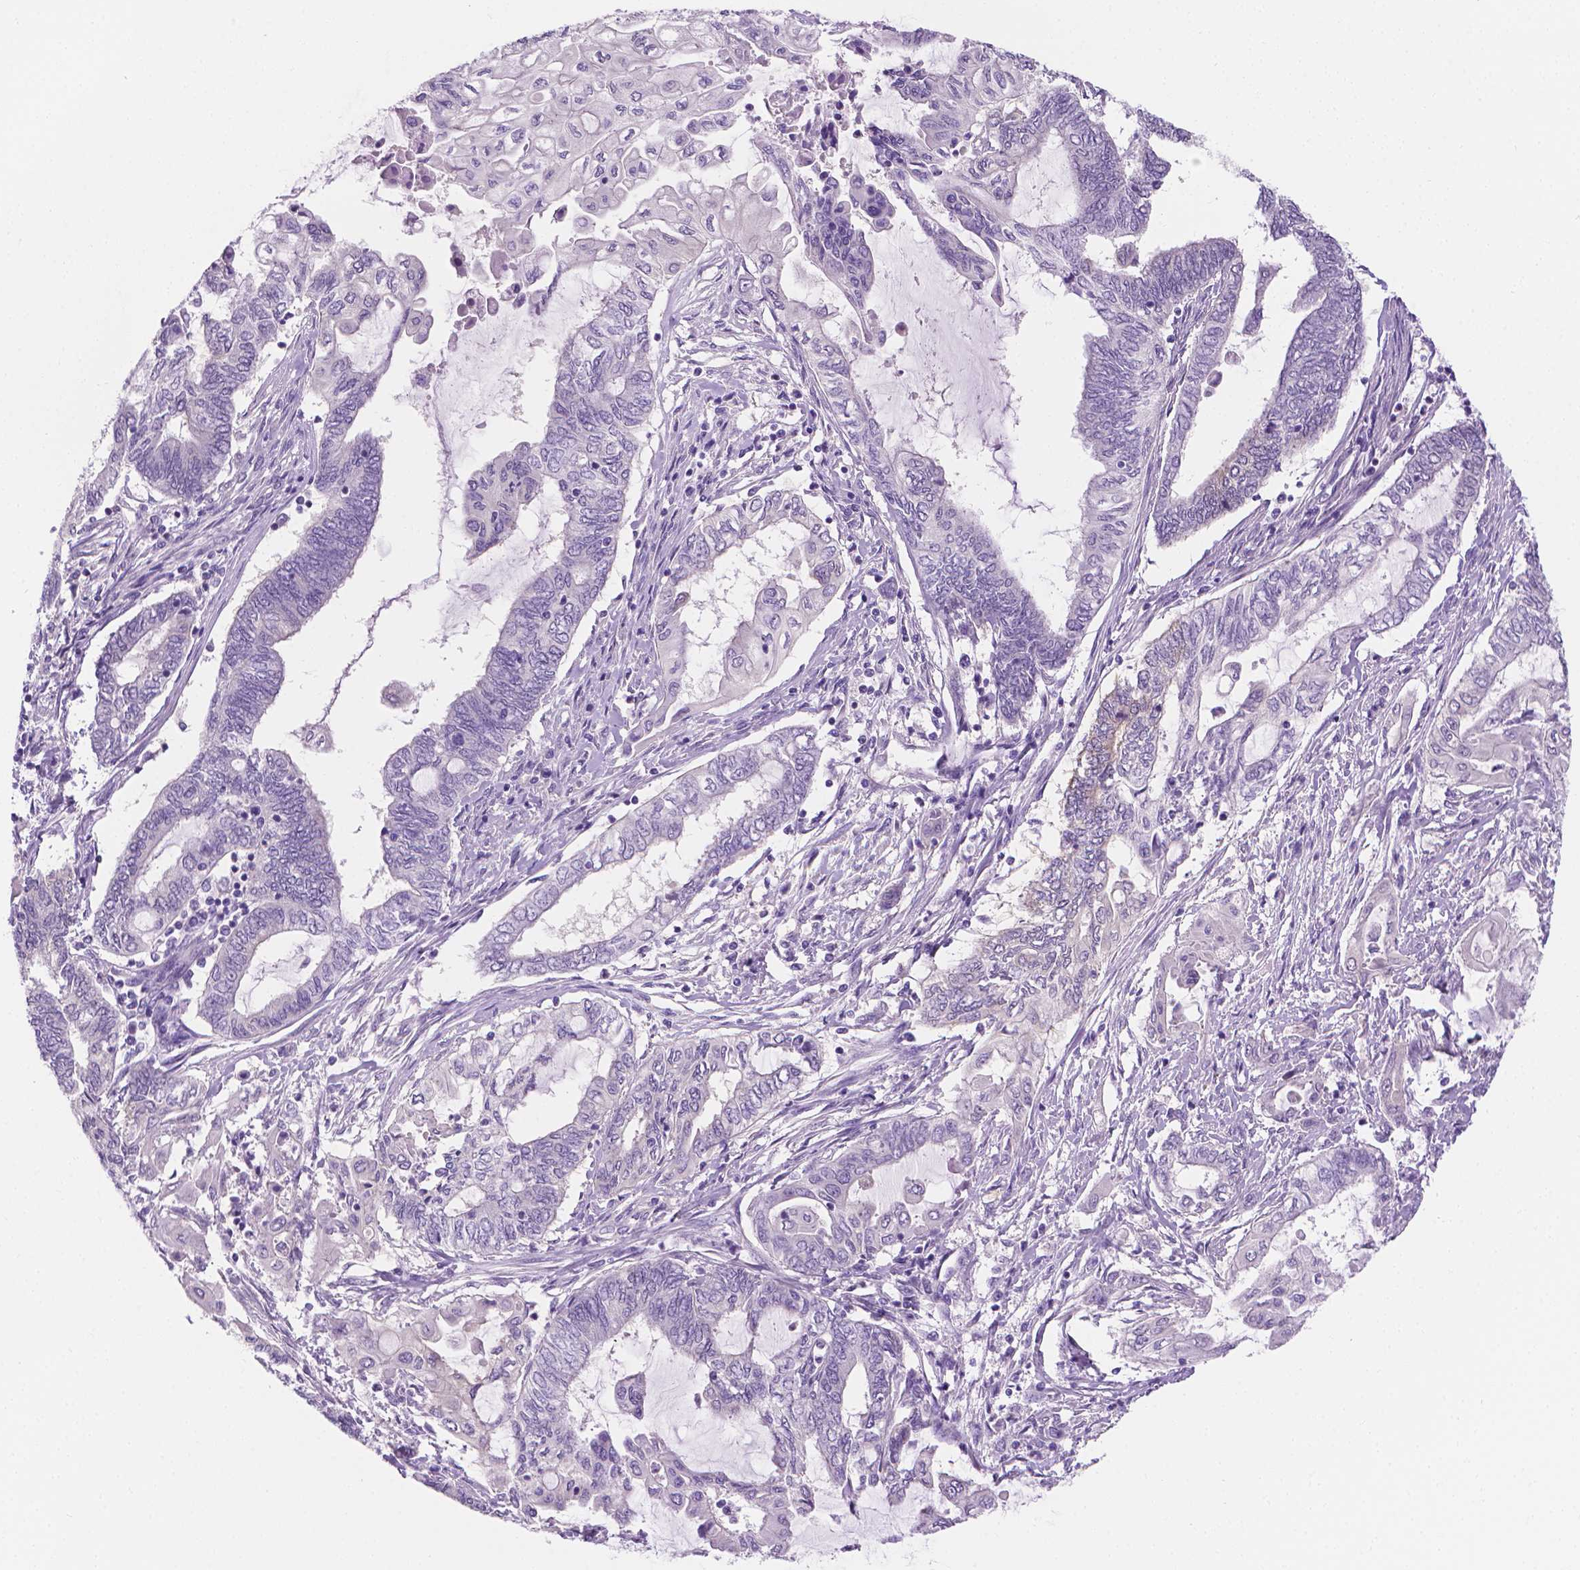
{"staining": {"intensity": "negative", "quantity": "none", "location": "none"}, "tissue": "endometrial cancer", "cell_type": "Tumor cells", "image_type": "cancer", "snomed": [{"axis": "morphology", "description": "Adenocarcinoma, NOS"}, {"axis": "topography", "description": "Uterus"}, {"axis": "topography", "description": "Endometrium"}], "caption": "IHC micrograph of human endometrial cancer (adenocarcinoma) stained for a protein (brown), which exhibits no expression in tumor cells.", "gene": "FASN", "patient": {"sex": "female", "age": 70}}